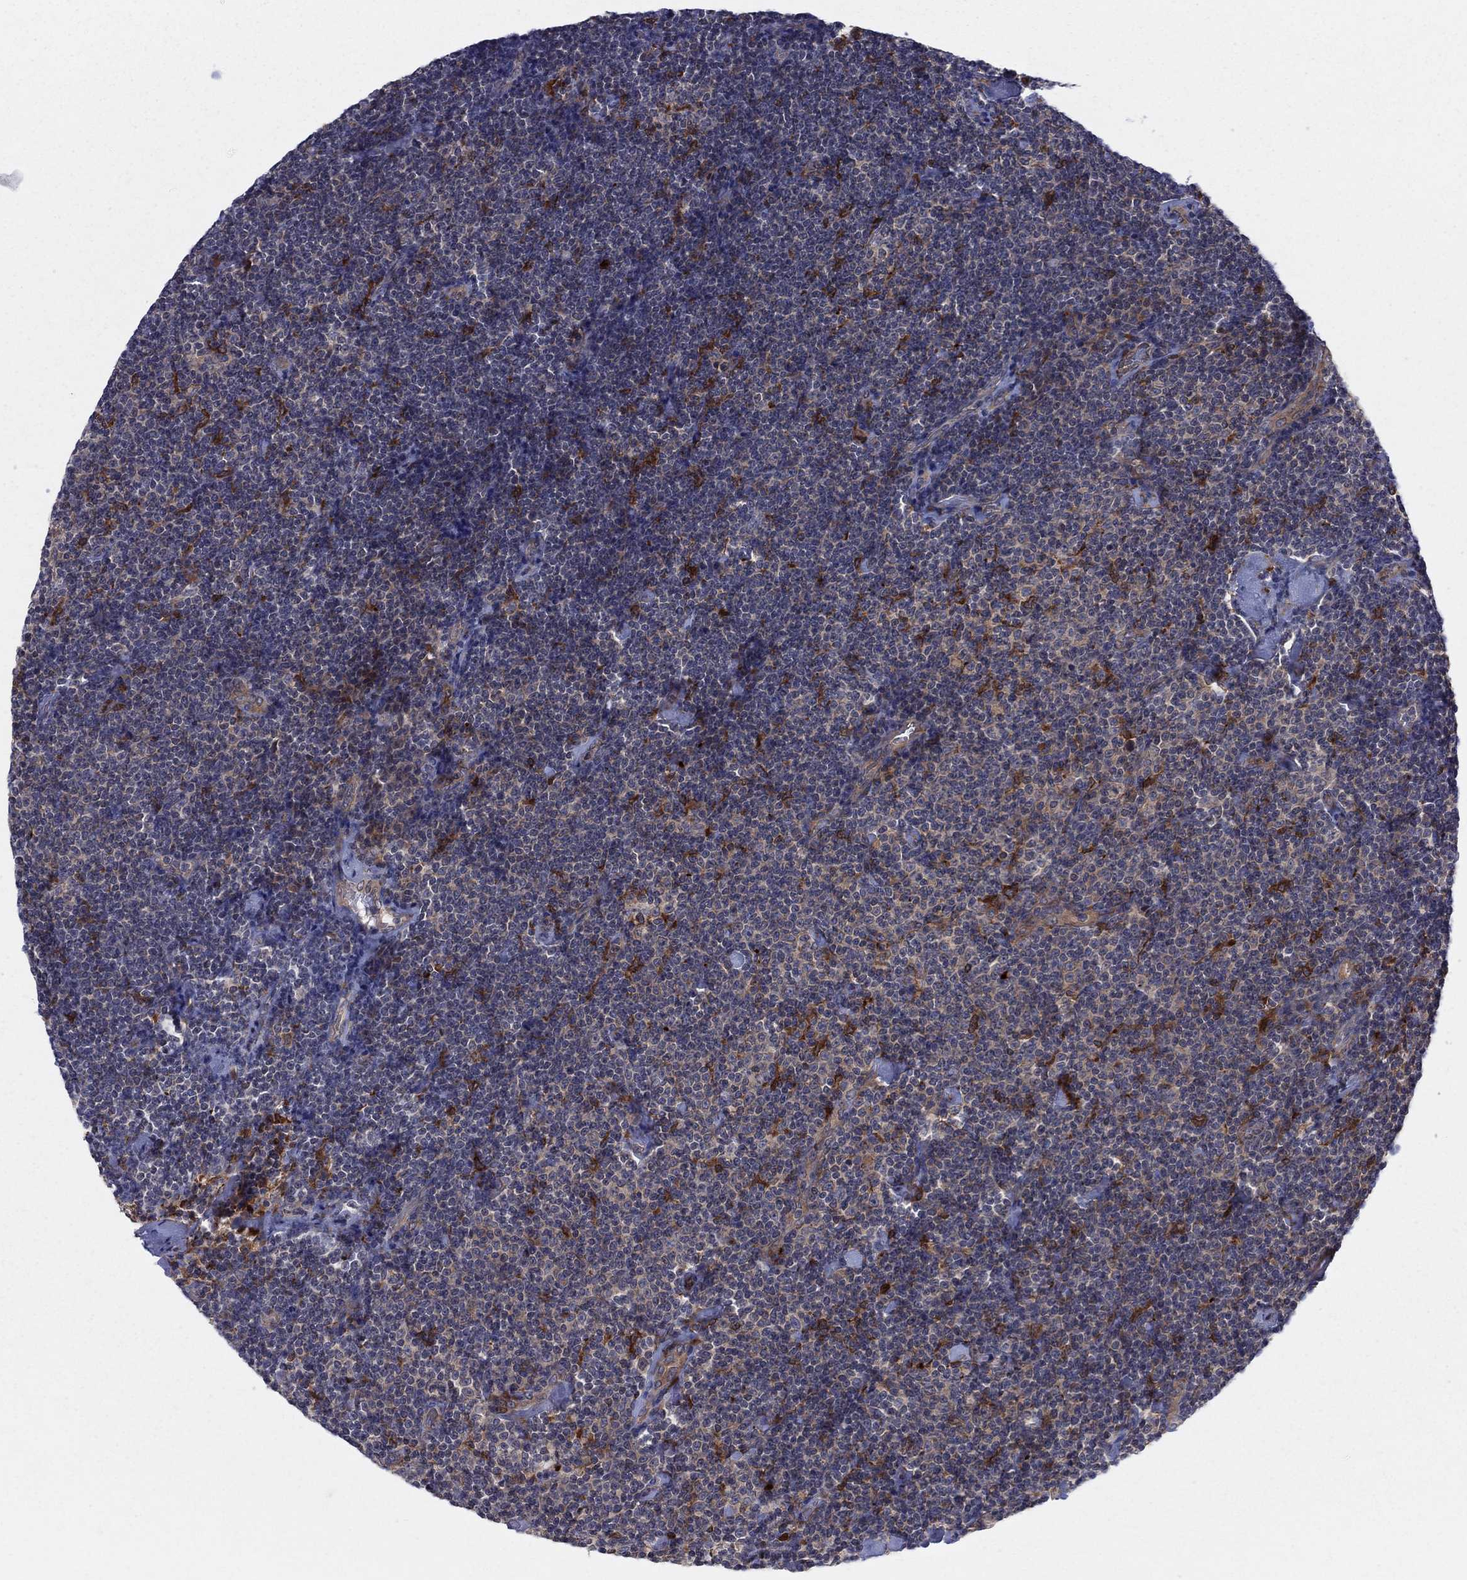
{"staining": {"intensity": "negative", "quantity": "none", "location": "none"}, "tissue": "lymphoma", "cell_type": "Tumor cells", "image_type": "cancer", "snomed": [{"axis": "morphology", "description": "Malignant lymphoma, non-Hodgkin's type, Low grade"}, {"axis": "topography", "description": "Lymph node"}], "caption": "The photomicrograph reveals no significant expression in tumor cells of lymphoma. (Brightfield microscopy of DAB (3,3'-diaminobenzidine) immunohistochemistry at high magnification).", "gene": "ZNHIT3", "patient": {"sex": "male", "age": 81}}